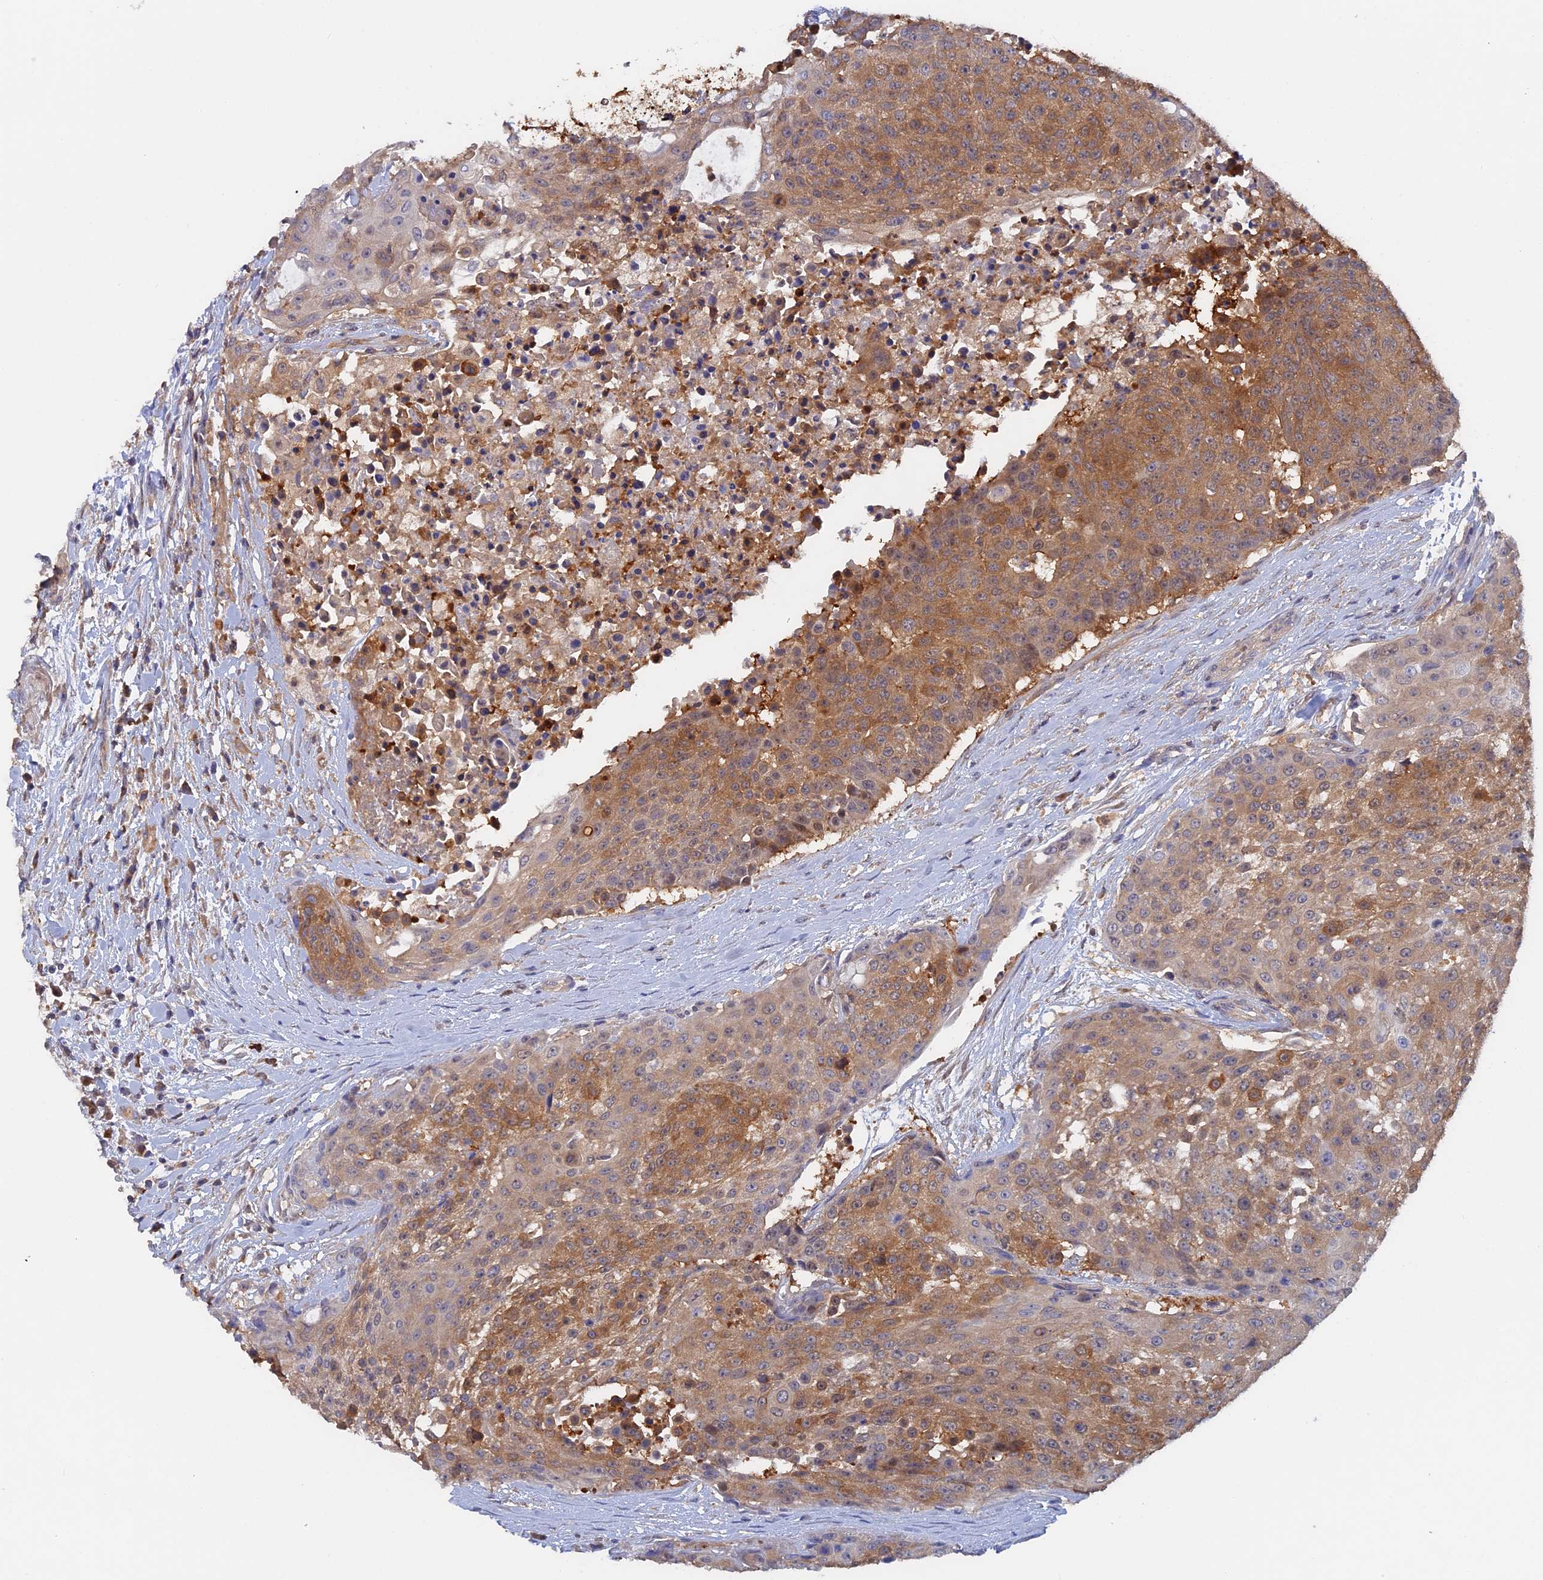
{"staining": {"intensity": "moderate", "quantity": ">75%", "location": "cytoplasmic/membranous"}, "tissue": "urothelial cancer", "cell_type": "Tumor cells", "image_type": "cancer", "snomed": [{"axis": "morphology", "description": "Urothelial carcinoma, High grade"}, {"axis": "topography", "description": "Urinary bladder"}], "caption": "This is a micrograph of IHC staining of high-grade urothelial carcinoma, which shows moderate positivity in the cytoplasmic/membranous of tumor cells.", "gene": "BLVRA", "patient": {"sex": "female", "age": 63}}